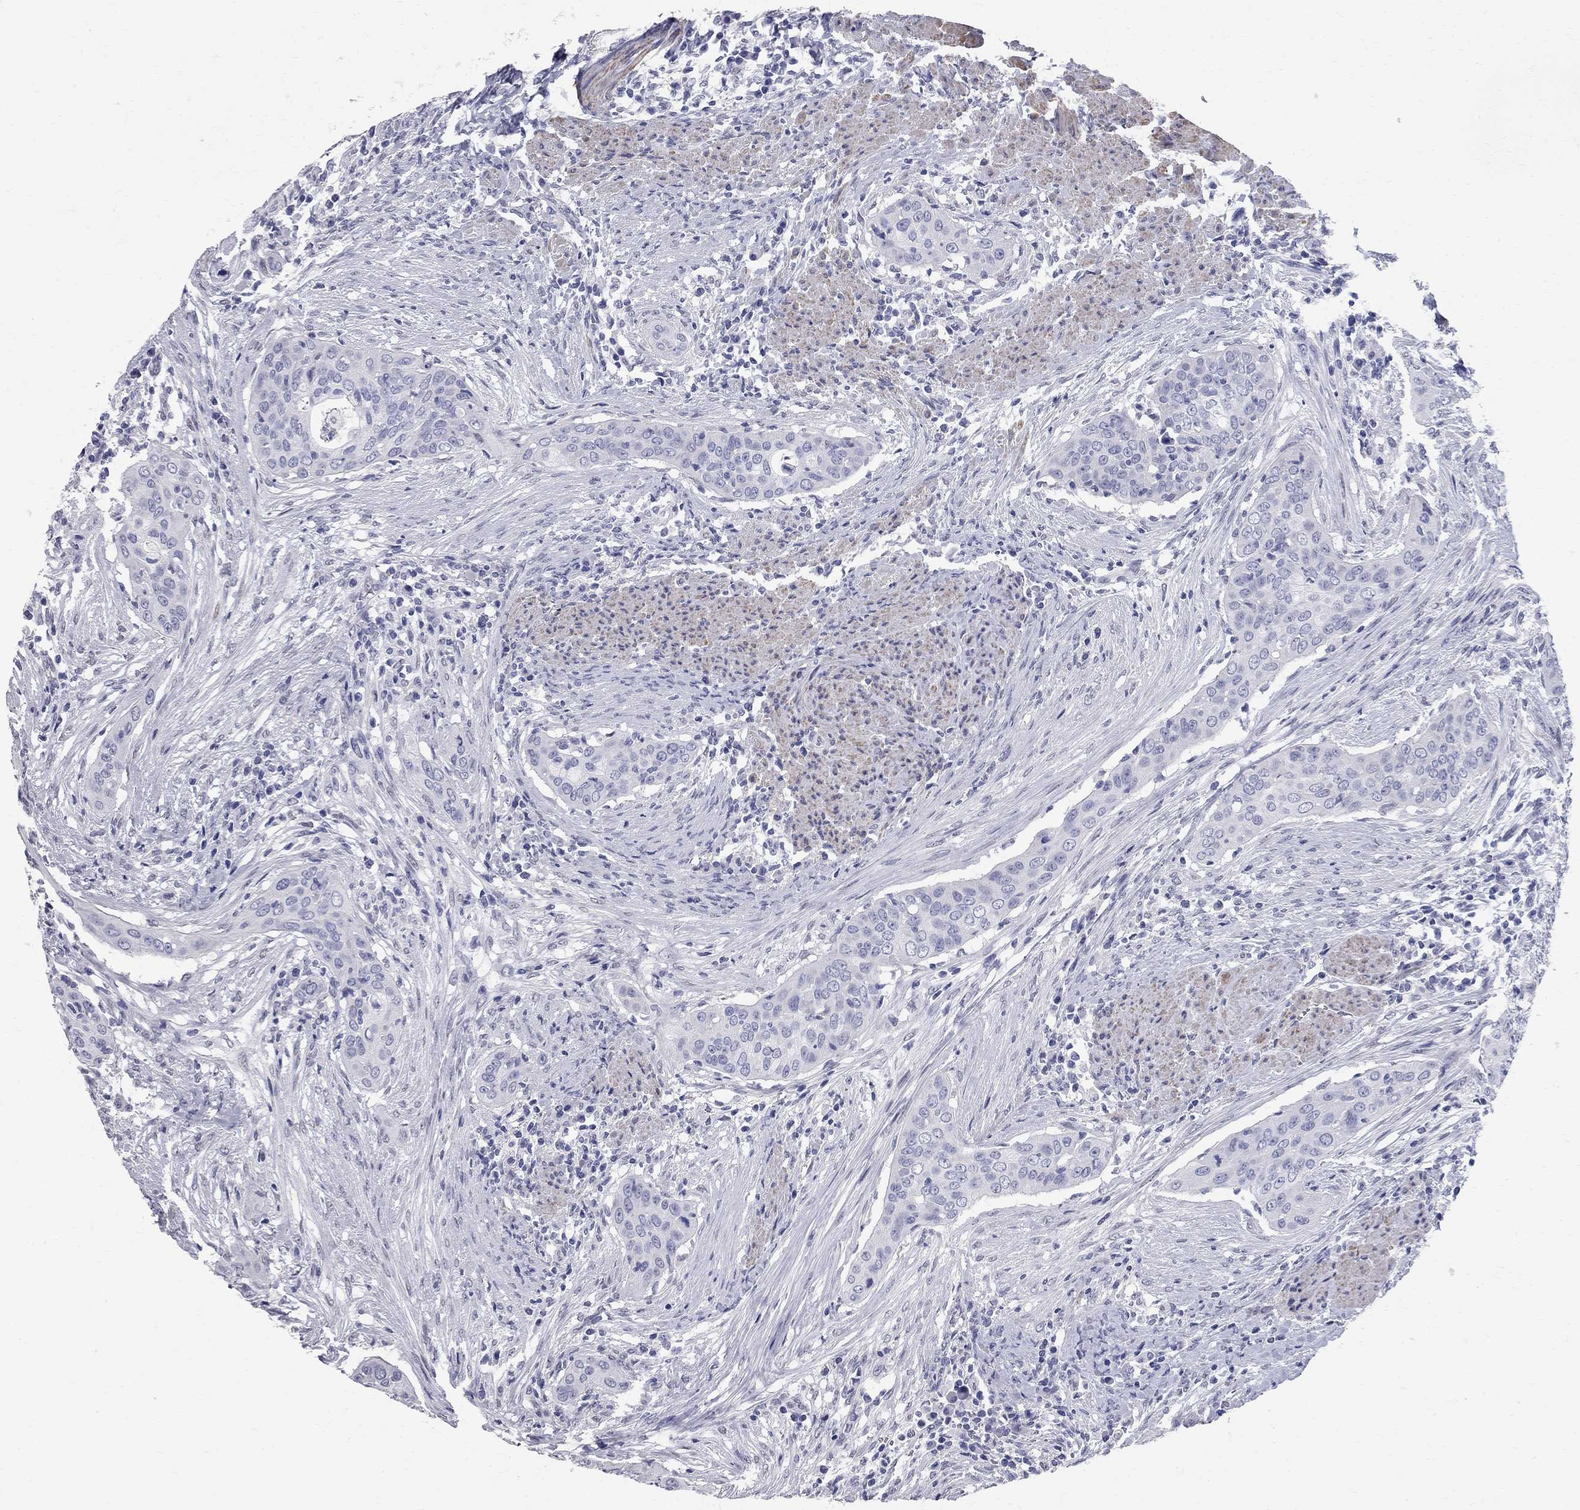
{"staining": {"intensity": "negative", "quantity": "none", "location": "none"}, "tissue": "urothelial cancer", "cell_type": "Tumor cells", "image_type": "cancer", "snomed": [{"axis": "morphology", "description": "Urothelial carcinoma, High grade"}, {"axis": "topography", "description": "Urinary bladder"}], "caption": "This is a photomicrograph of immunohistochemistry (IHC) staining of high-grade urothelial carcinoma, which shows no staining in tumor cells. (Brightfield microscopy of DAB immunohistochemistry (IHC) at high magnification).", "gene": "BPIFB1", "patient": {"sex": "male", "age": 82}}